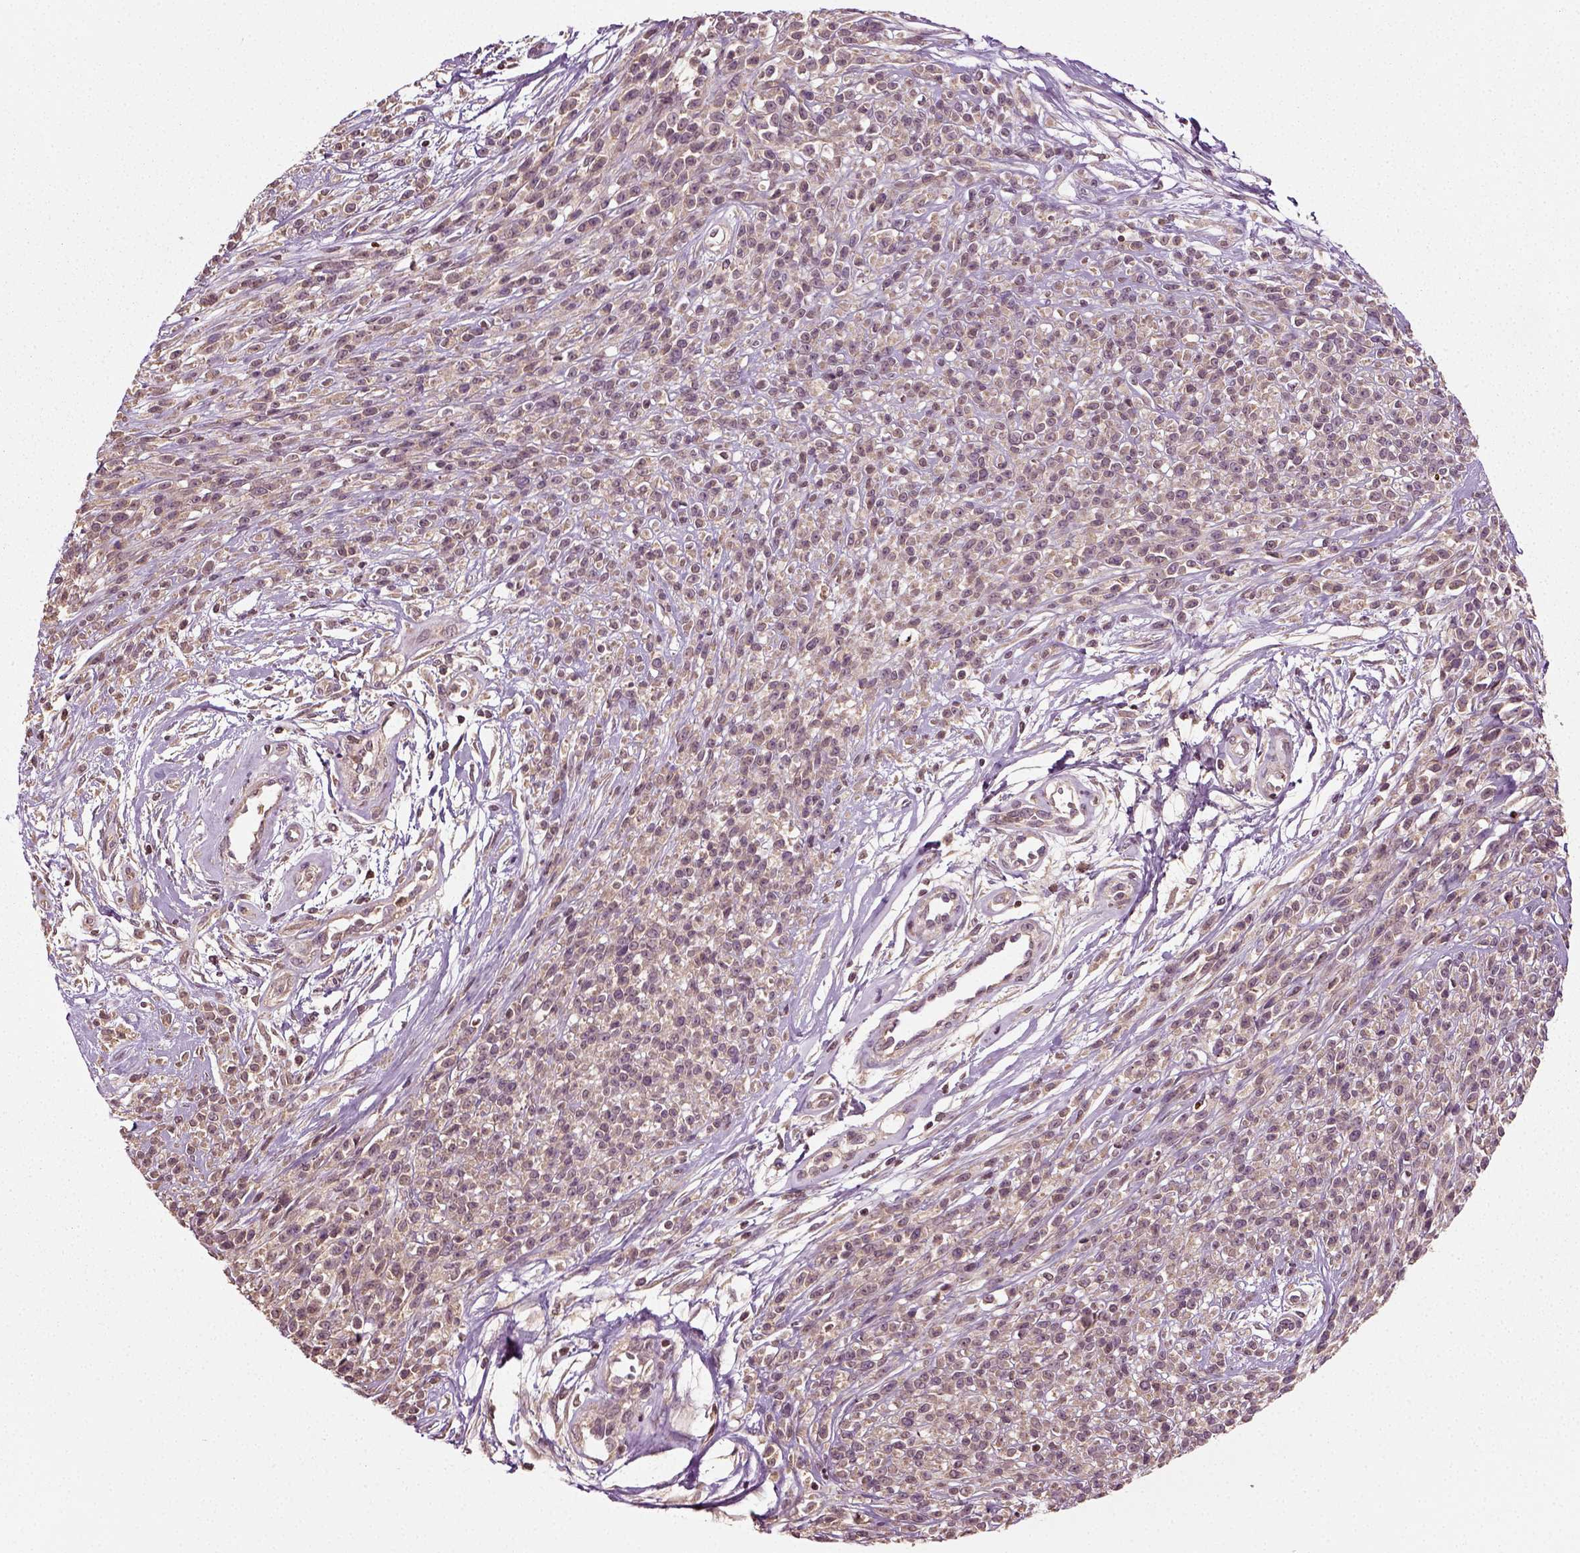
{"staining": {"intensity": "weak", "quantity": "25%-75%", "location": "cytoplasmic/membranous"}, "tissue": "melanoma", "cell_type": "Tumor cells", "image_type": "cancer", "snomed": [{"axis": "morphology", "description": "Malignant melanoma, NOS"}, {"axis": "topography", "description": "Skin"}, {"axis": "topography", "description": "Skin of trunk"}], "caption": "Approximately 25%-75% of tumor cells in human malignant melanoma demonstrate weak cytoplasmic/membranous protein positivity as visualized by brown immunohistochemical staining.", "gene": "ERV3-1", "patient": {"sex": "male", "age": 74}}